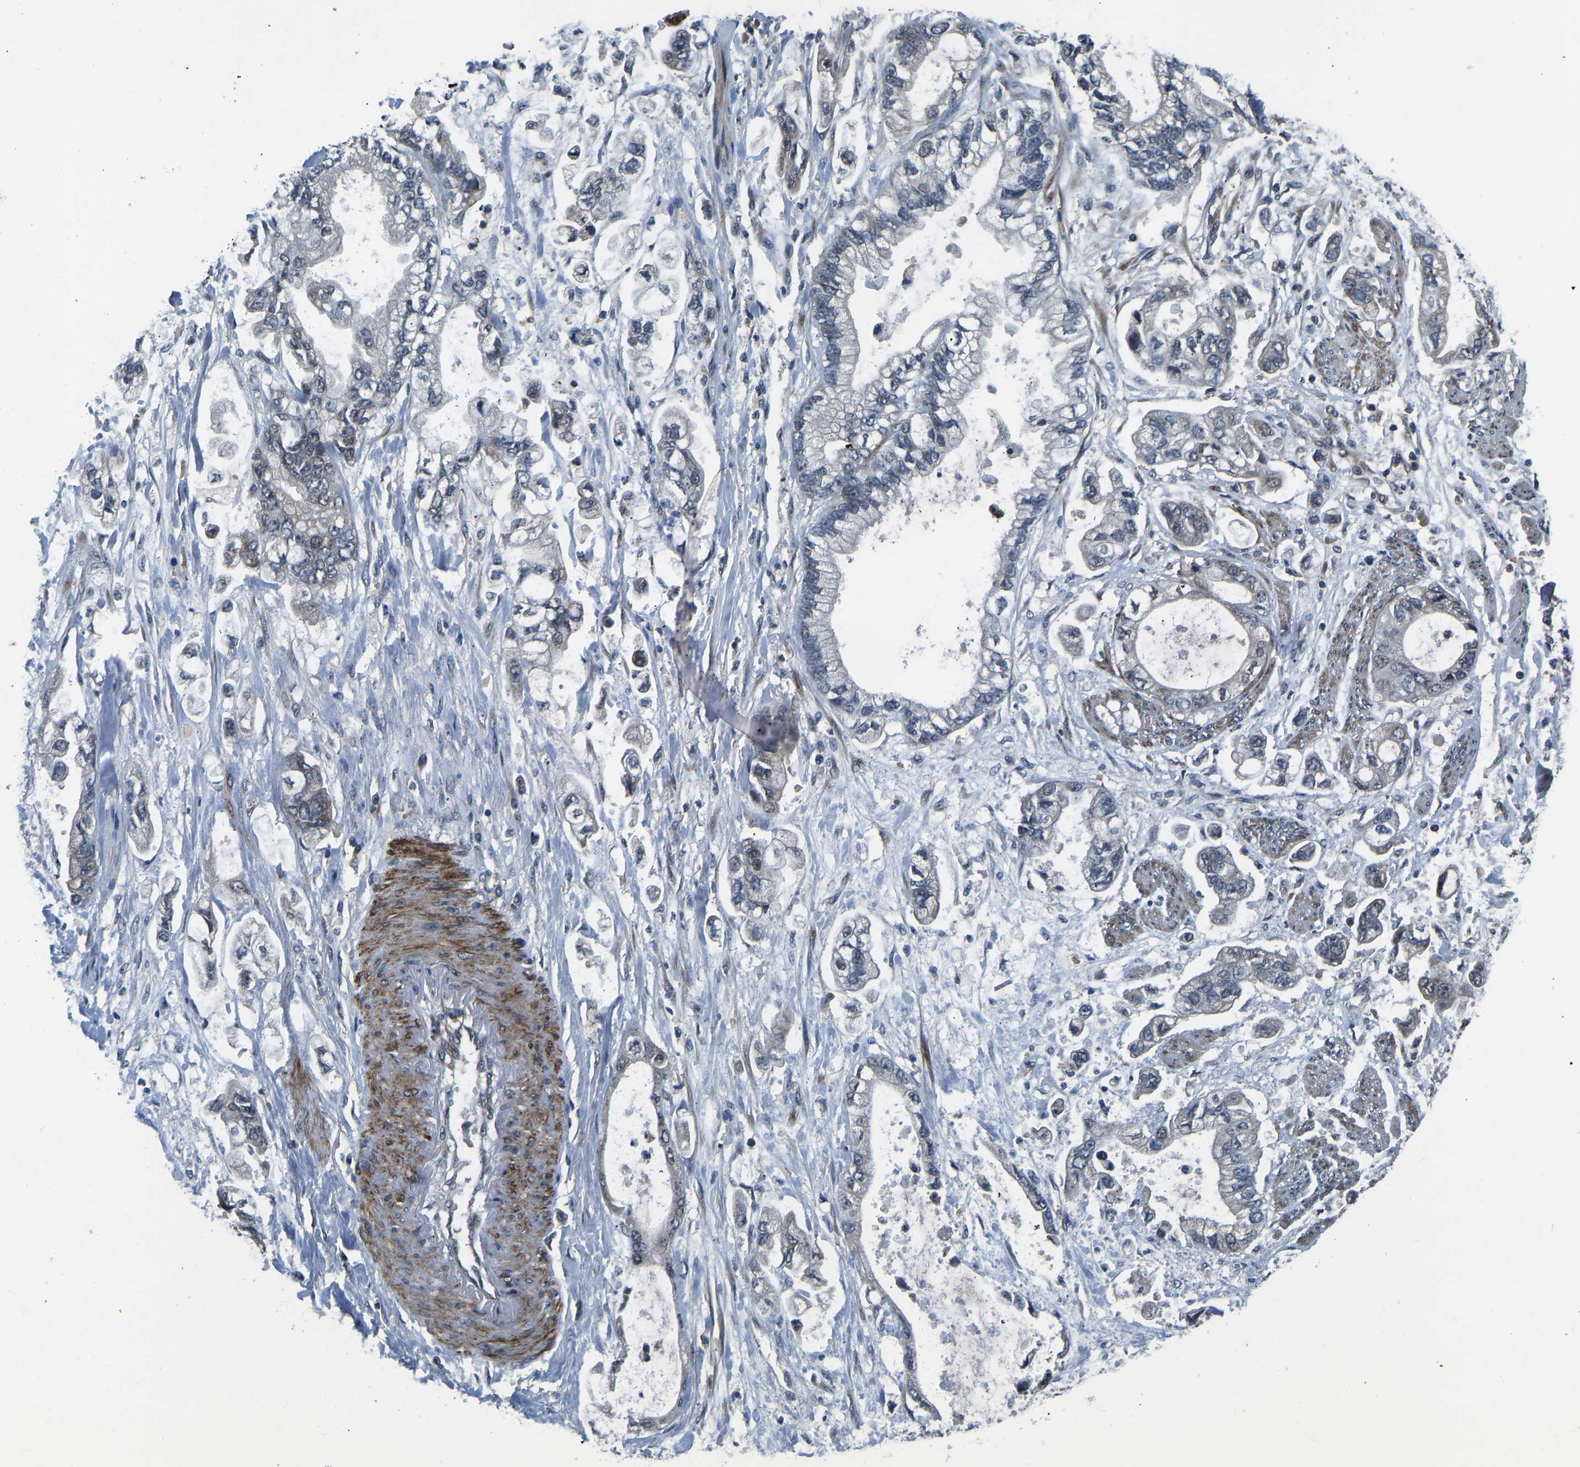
{"staining": {"intensity": "negative", "quantity": "none", "location": "none"}, "tissue": "stomach cancer", "cell_type": "Tumor cells", "image_type": "cancer", "snomed": [{"axis": "morphology", "description": "Normal tissue, NOS"}, {"axis": "morphology", "description": "Adenocarcinoma, NOS"}, {"axis": "topography", "description": "Stomach"}], "caption": "The immunohistochemistry histopathology image has no significant positivity in tumor cells of adenocarcinoma (stomach) tissue.", "gene": "RLIM", "patient": {"sex": "male", "age": 62}}